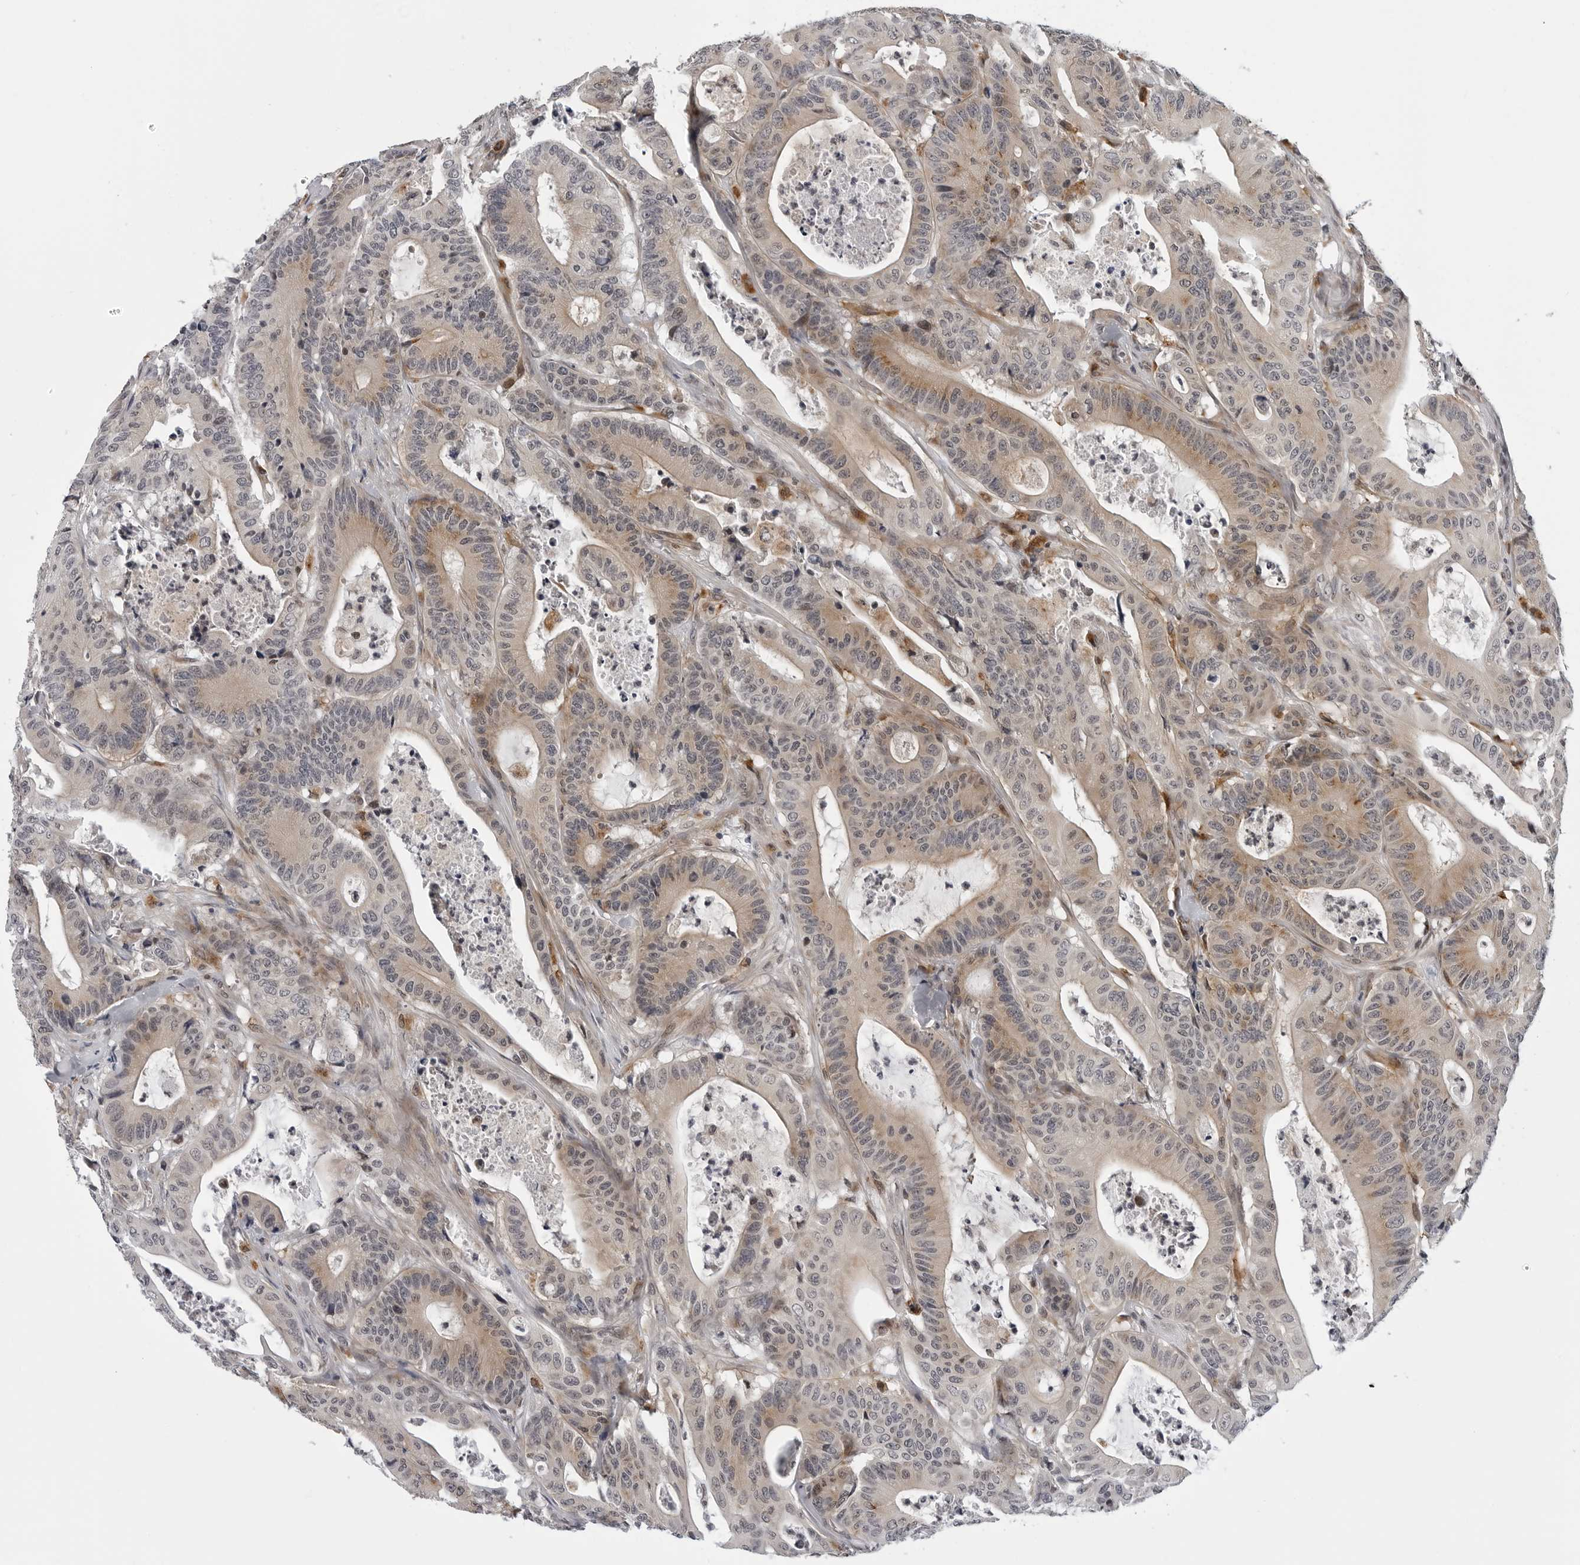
{"staining": {"intensity": "moderate", "quantity": ">75%", "location": "cytoplasmic/membranous"}, "tissue": "colorectal cancer", "cell_type": "Tumor cells", "image_type": "cancer", "snomed": [{"axis": "morphology", "description": "Adenocarcinoma, NOS"}, {"axis": "topography", "description": "Colon"}], "caption": "A high-resolution photomicrograph shows immunohistochemistry staining of colorectal adenocarcinoma, which shows moderate cytoplasmic/membranous staining in approximately >75% of tumor cells.", "gene": "KIAA1614", "patient": {"sex": "female", "age": 84}}